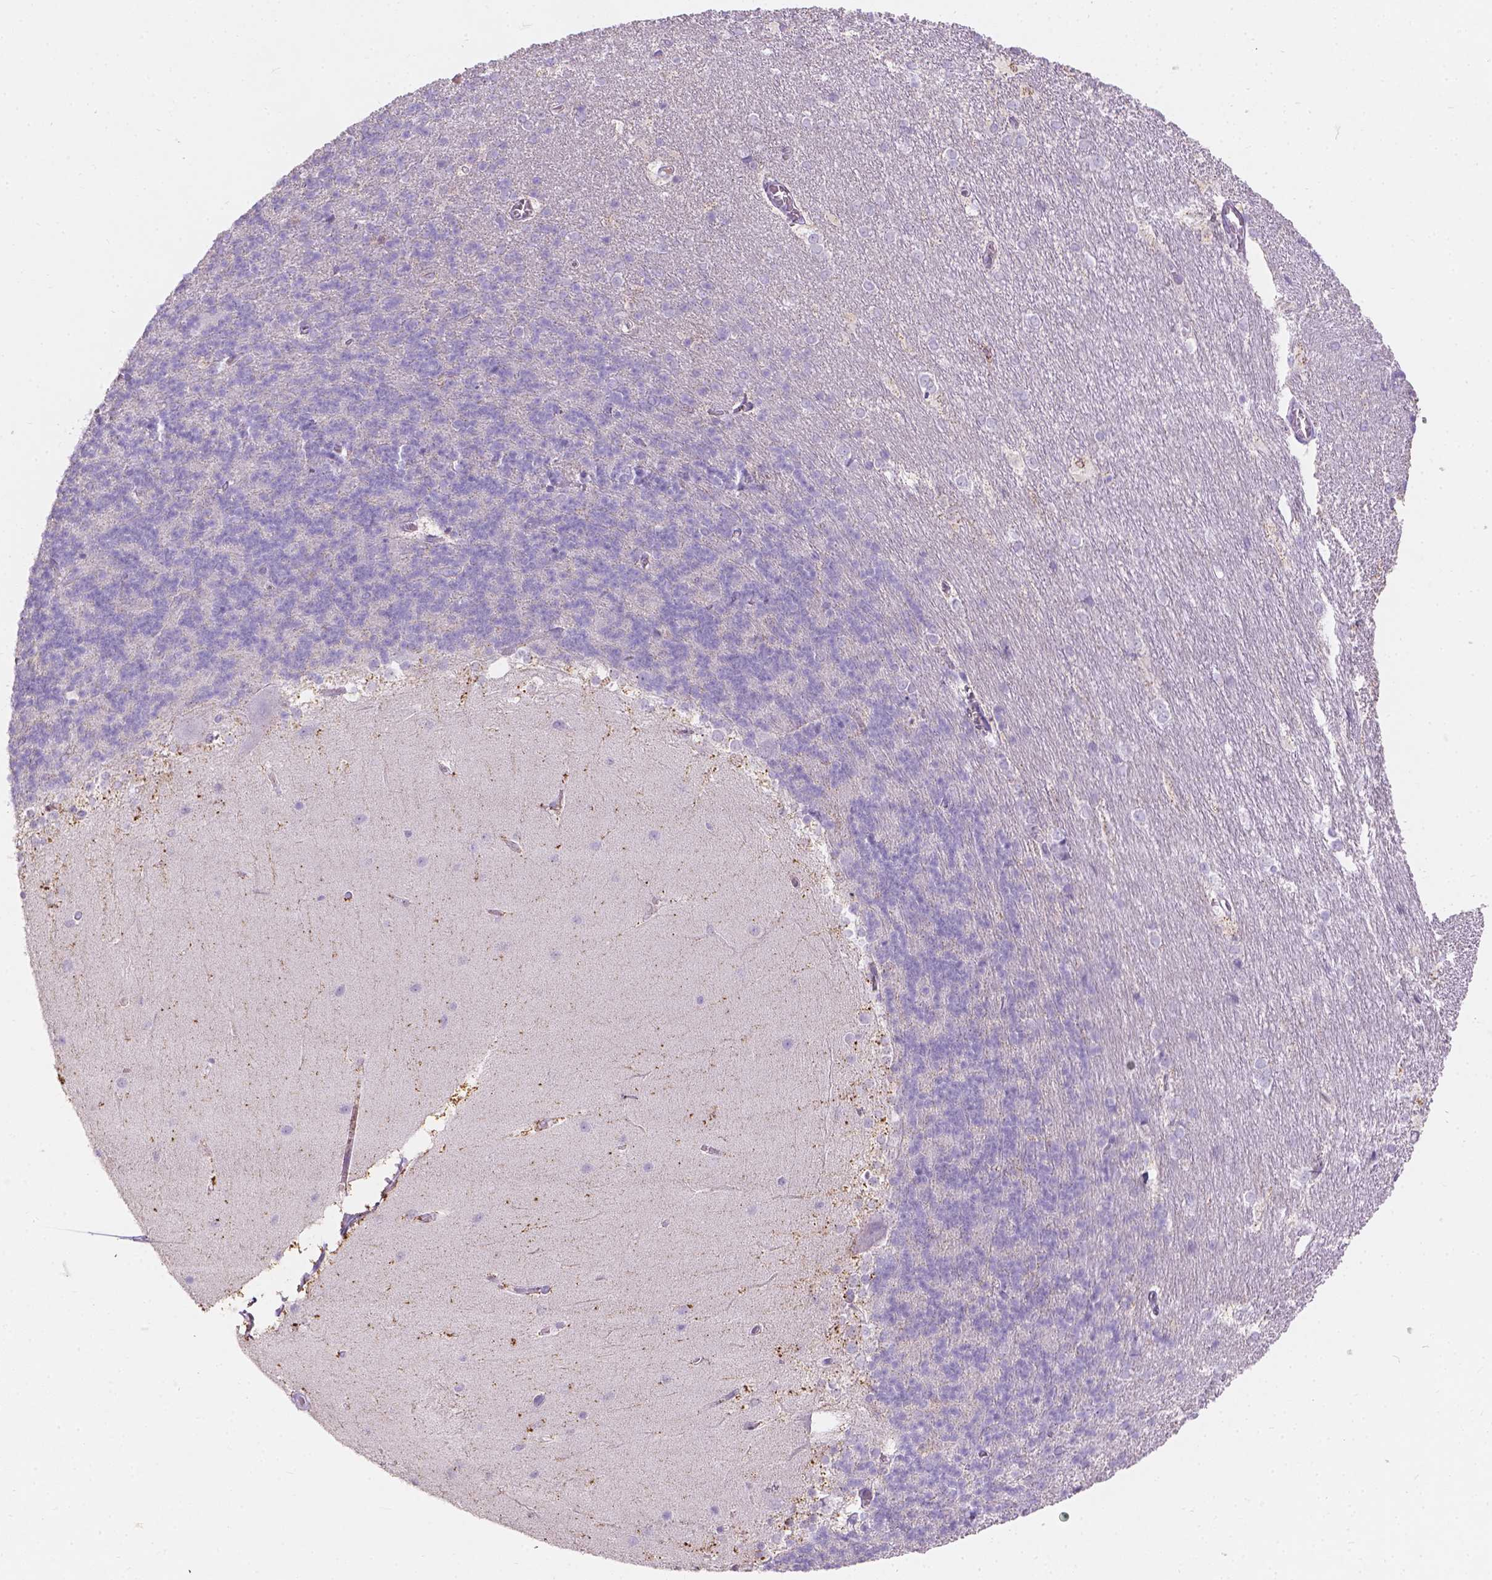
{"staining": {"intensity": "negative", "quantity": "none", "location": "none"}, "tissue": "cerebellum", "cell_type": "Cells in granular layer", "image_type": "normal", "snomed": [{"axis": "morphology", "description": "Normal tissue, NOS"}, {"axis": "topography", "description": "Cerebellum"}], "caption": "Immunohistochemistry (IHC) photomicrograph of unremarkable cerebellum: human cerebellum stained with DAB (3,3'-diaminobenzidine) displays no significant protein expression in cells in granular layer.", "gene": "GAL3ST2", "patient": {"sex": "female", "age": 19}}